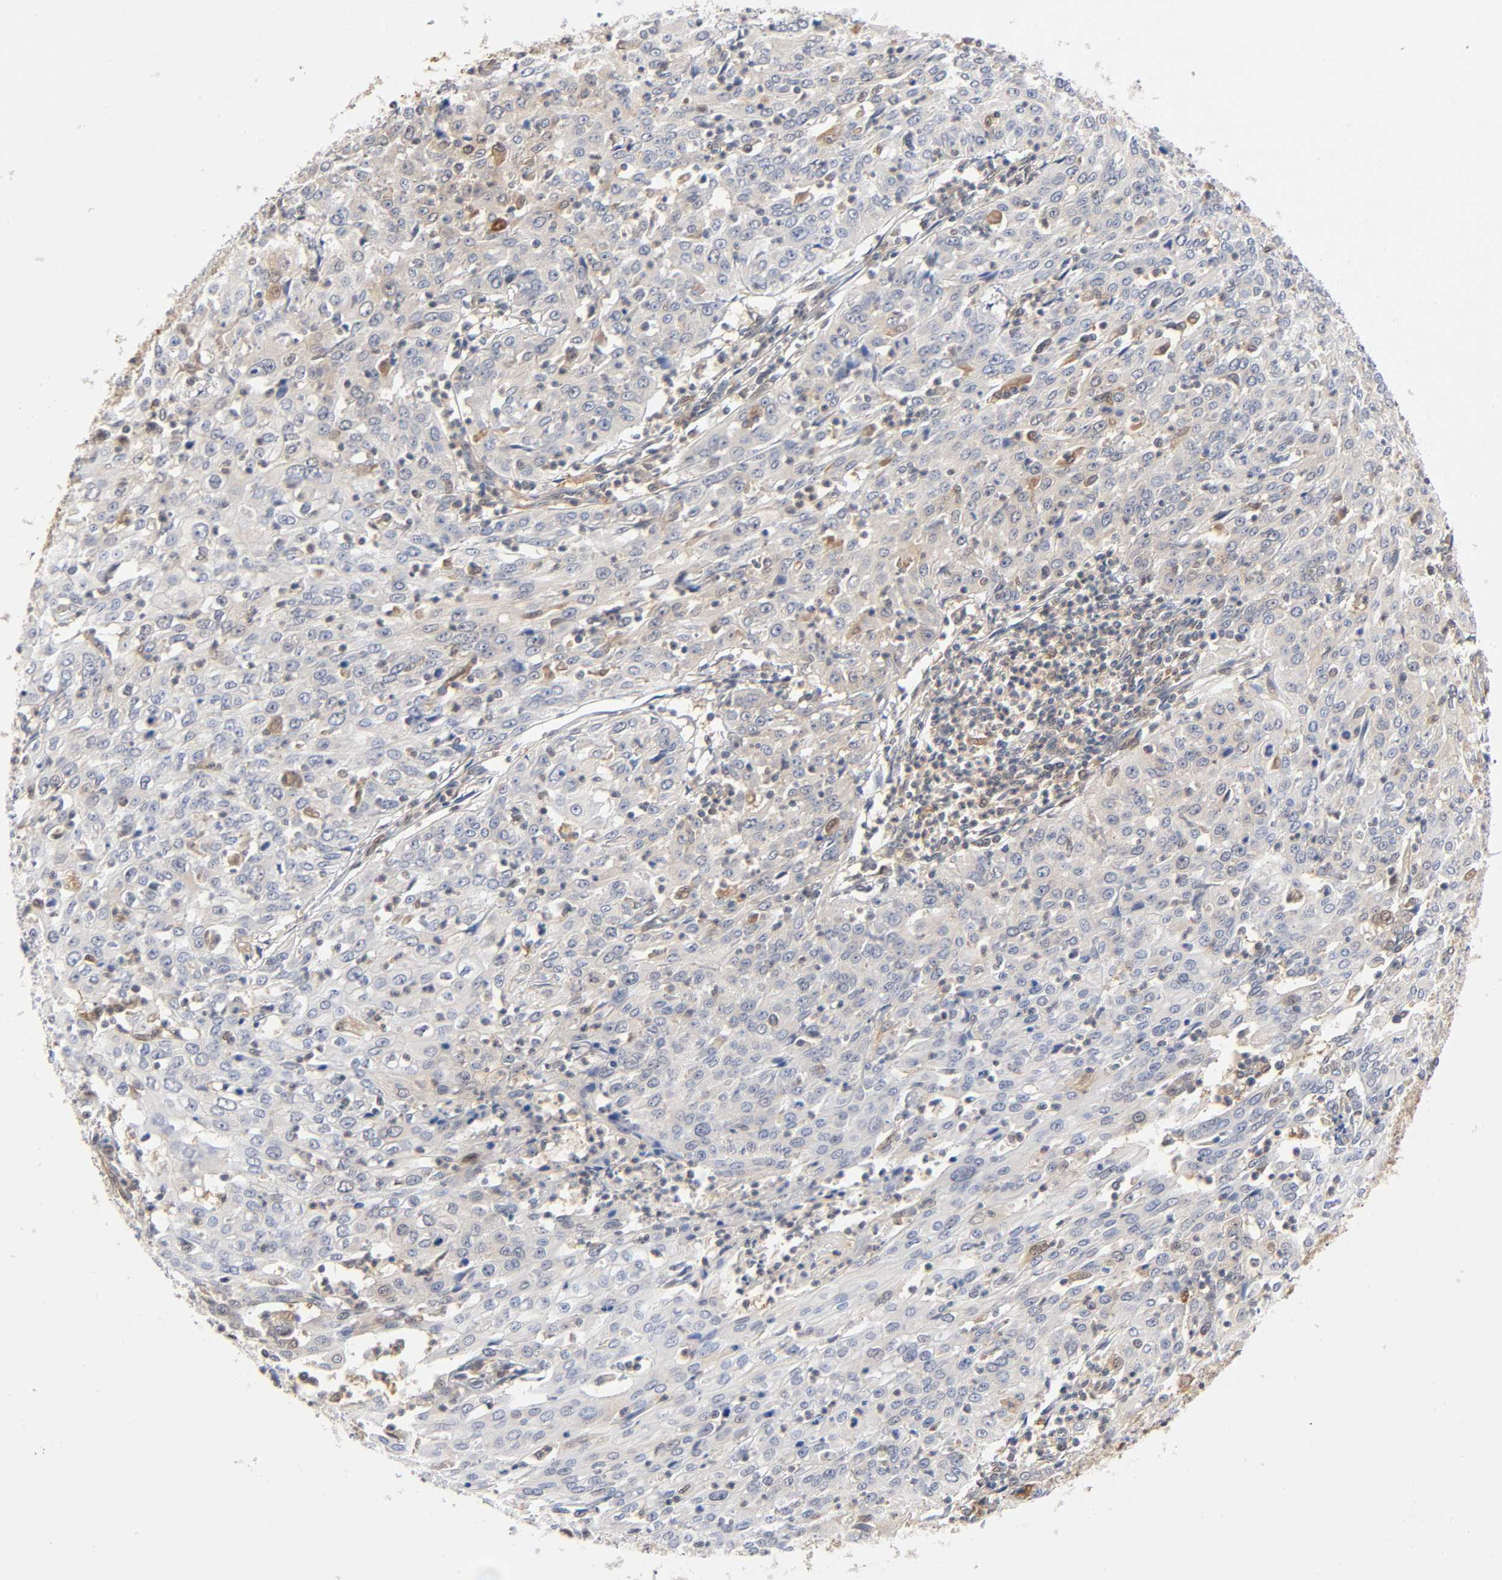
{"staining": {"intensity": "weak", "quantity": "25%-75%", "location": "cytoplasmic/membranous"}, "tissue": "cervical cancer", "cell_type": "Tumor cells", "image_type": "cancer", "snomed": [{"axis": "morphology", "description": "Squamous cell carcinoma, NOS"}, {"axis": "topography", "description": "Cervix"}], "caption": "Immunohistochemistry (IHC) photomicrograph of human cervical cancer stained for a protein (brown), which reveals low levels of weak cytoplasmic/membranous staining in about 25%-75% of tumor cells.", "gene": "DFFB", "patient": {"sex": "female", "age": 39}}